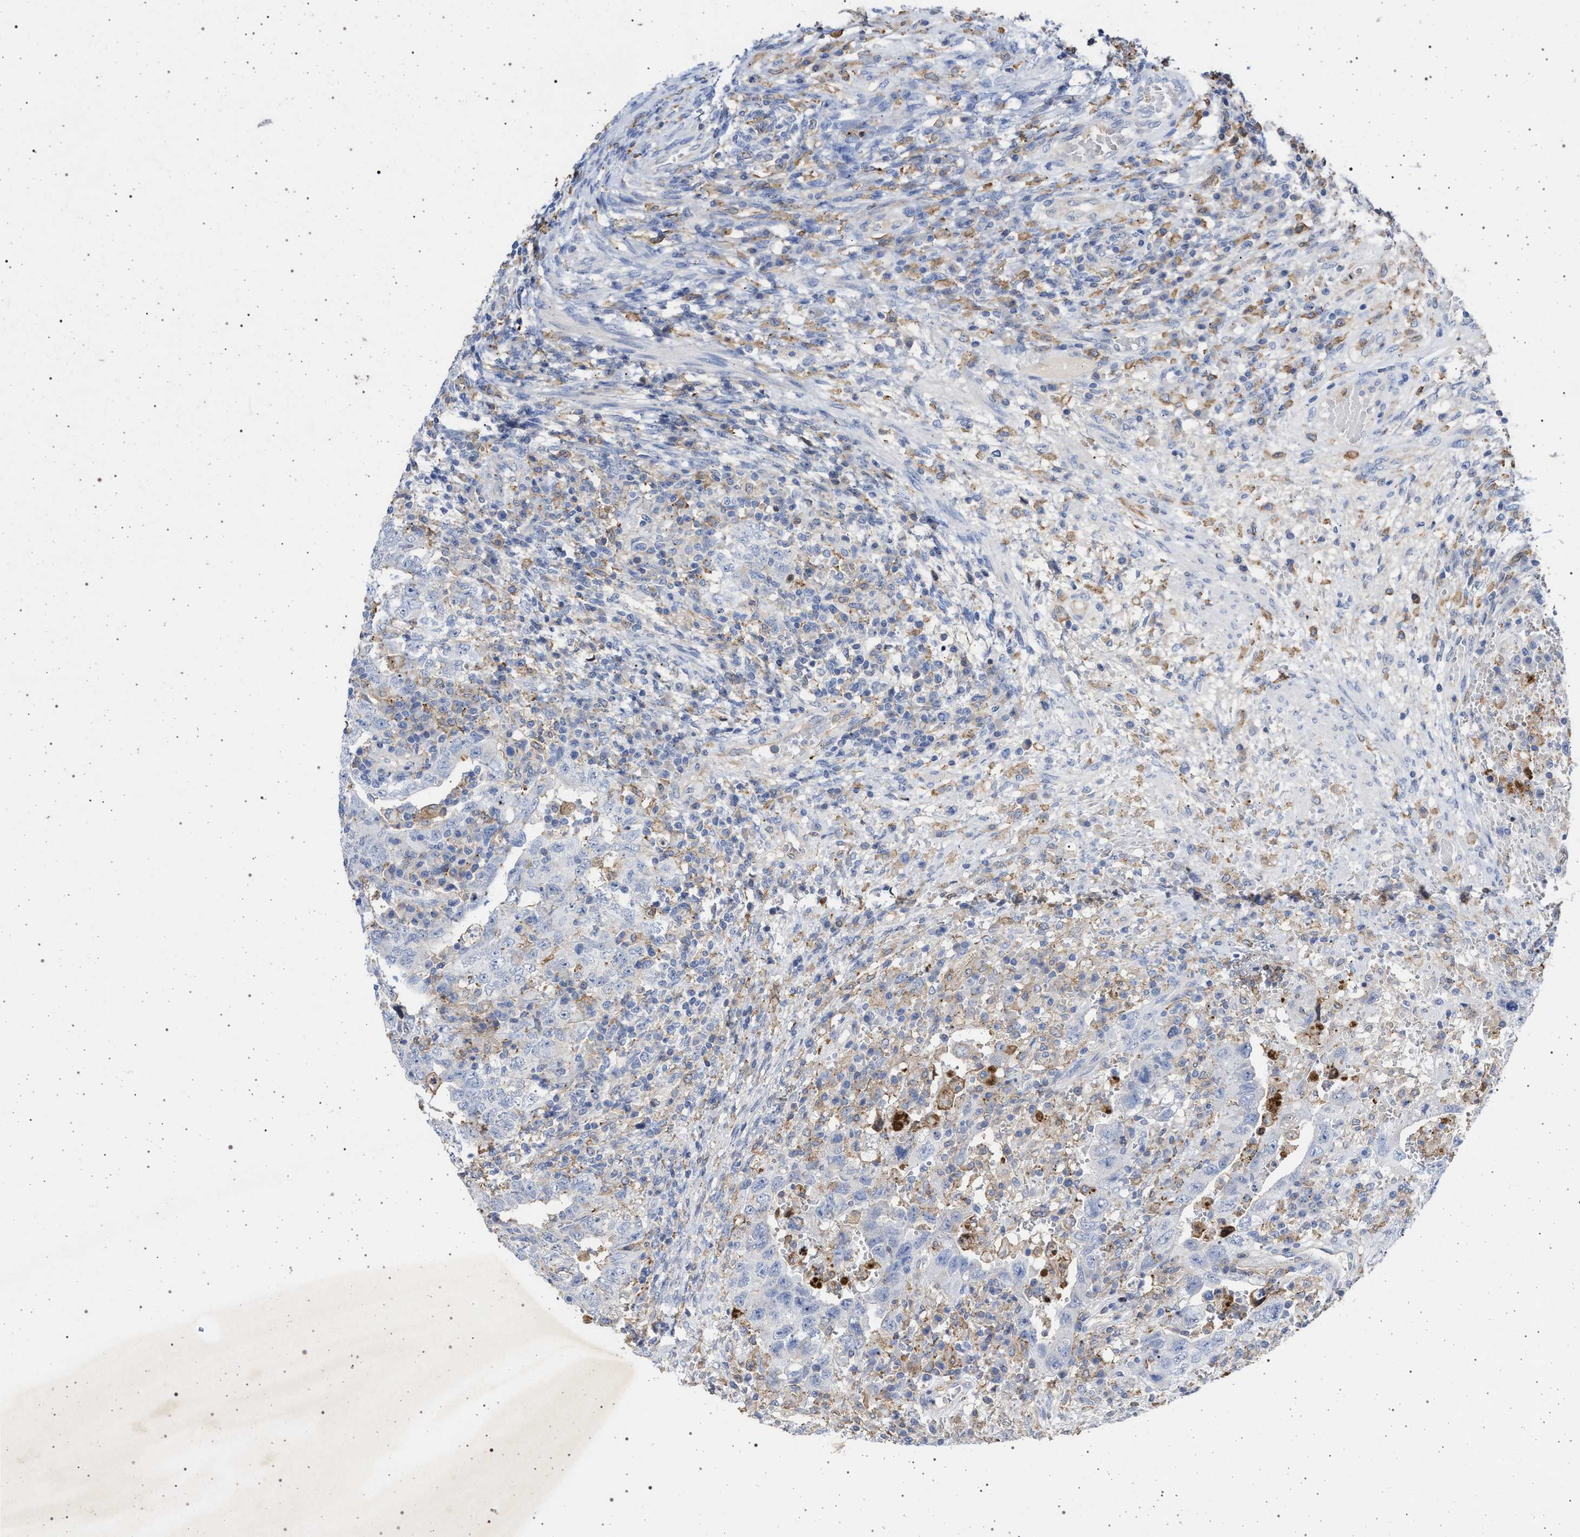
{"staining": {"intensity": "negative", "quantity": "none", "location": "none"}, "tissue": "testis cancer", "cell_type": "Tumor cells", "image_type": "cancer", "snomed": [{"axis": "morphology", "description": "Carcinoma, Embryonal, NOS"}, {"axis": "topography", "description": "Testis"}], "caption": "This micrograph is of testis embryonal carcinoma stained with immunohistochemistry to label a protein in brown with the nuclei are counter-stained blue. There is no expression in tumor cells.", "gene": "PLG", "patient": {"sex": "male", "age": 26}}